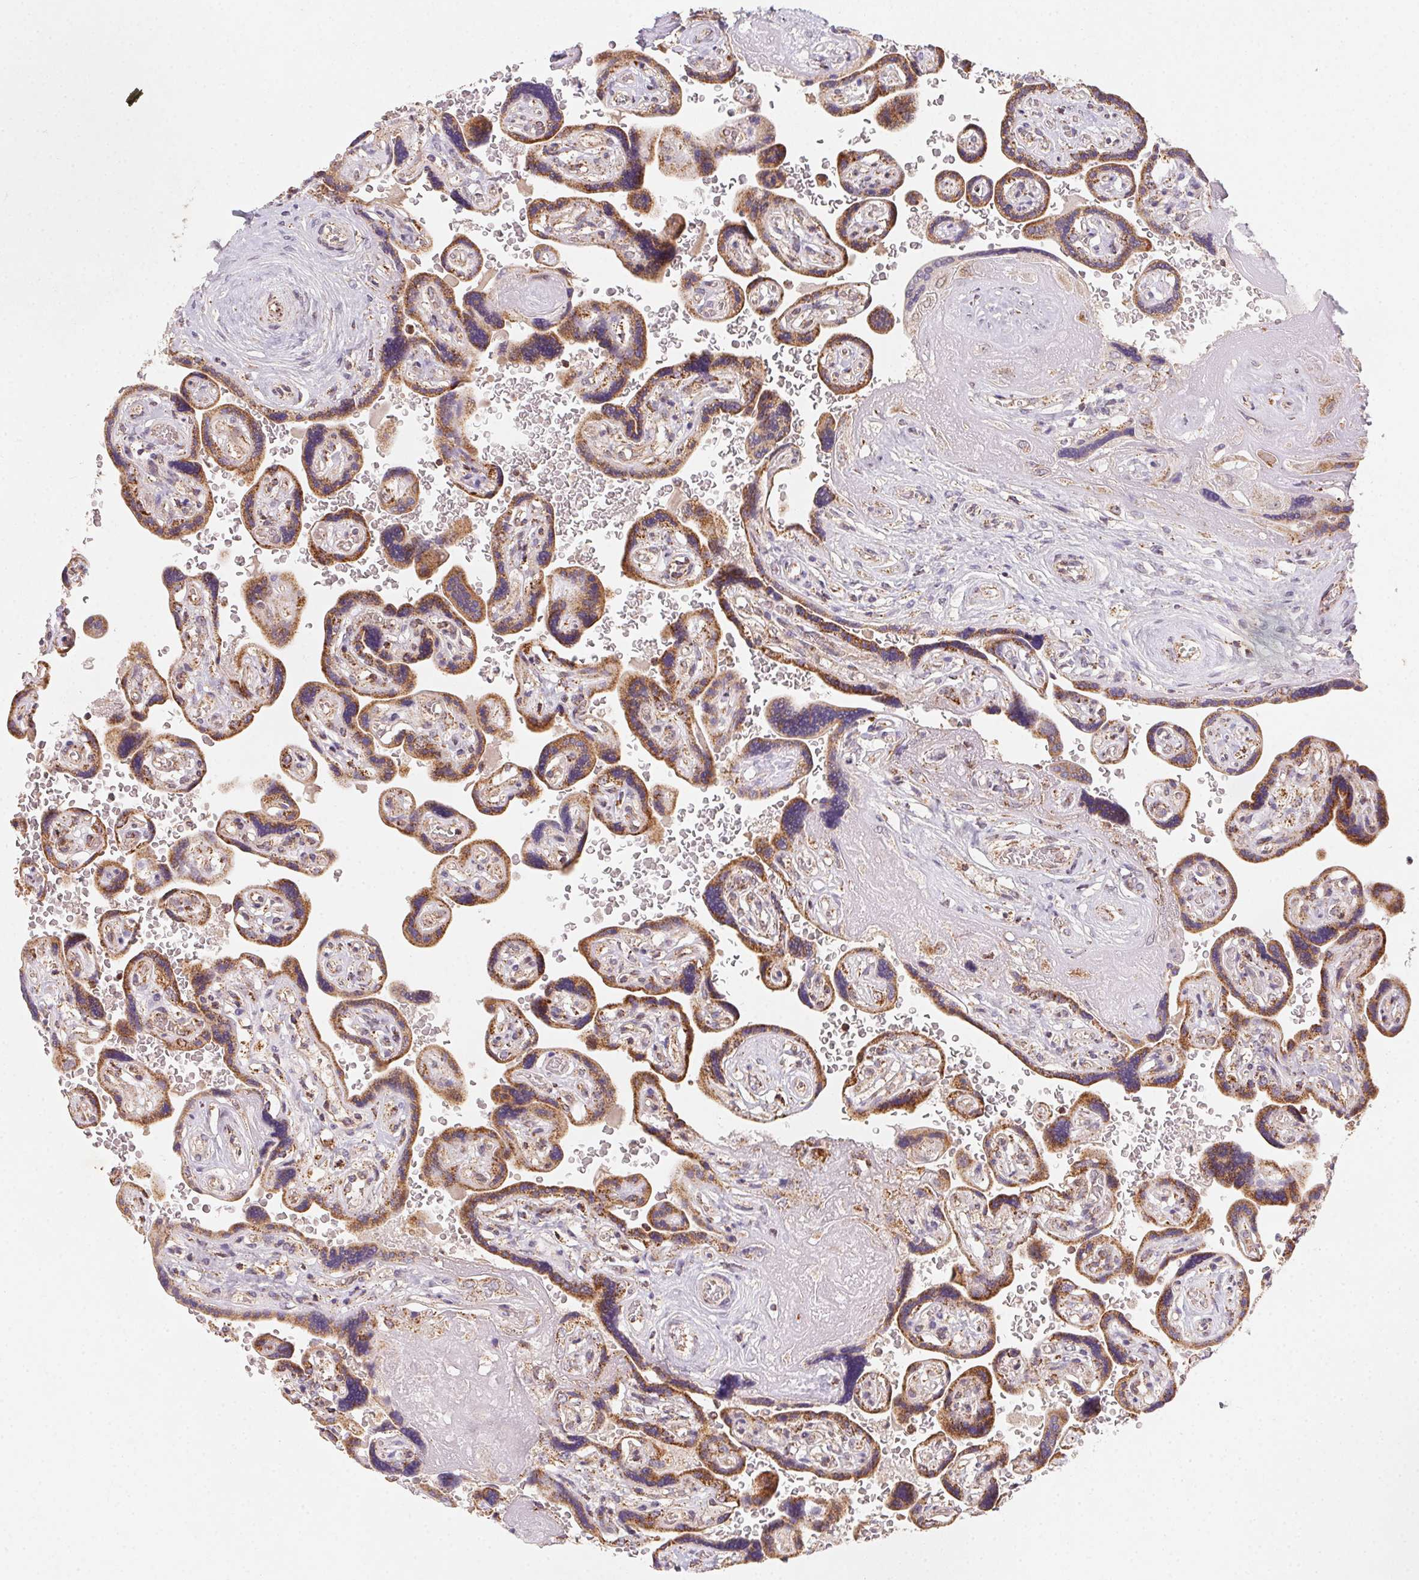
{"staining": {"intensity": "weak", "quantity": ">75%", "location": "cytoplasmic/membranous"}, "tissue": "placenta", "cell_type": "Decidual cells", "image_type": "normal", "snomed": [{"axis": "morphology", "description": "Normal tissue, NOS"}, {"axis": "topography", "description": "Placenta"}], "caption": "Placenta stained with DAB (3,3'-diaminobenzidine) immunohistochemistry exhibits low levels of weak cytoplasmic/membranous staining in approximately >75% of decidual cells.", "gene": "NDUFS6", "patient": {"sex": "female", "age": 32}}